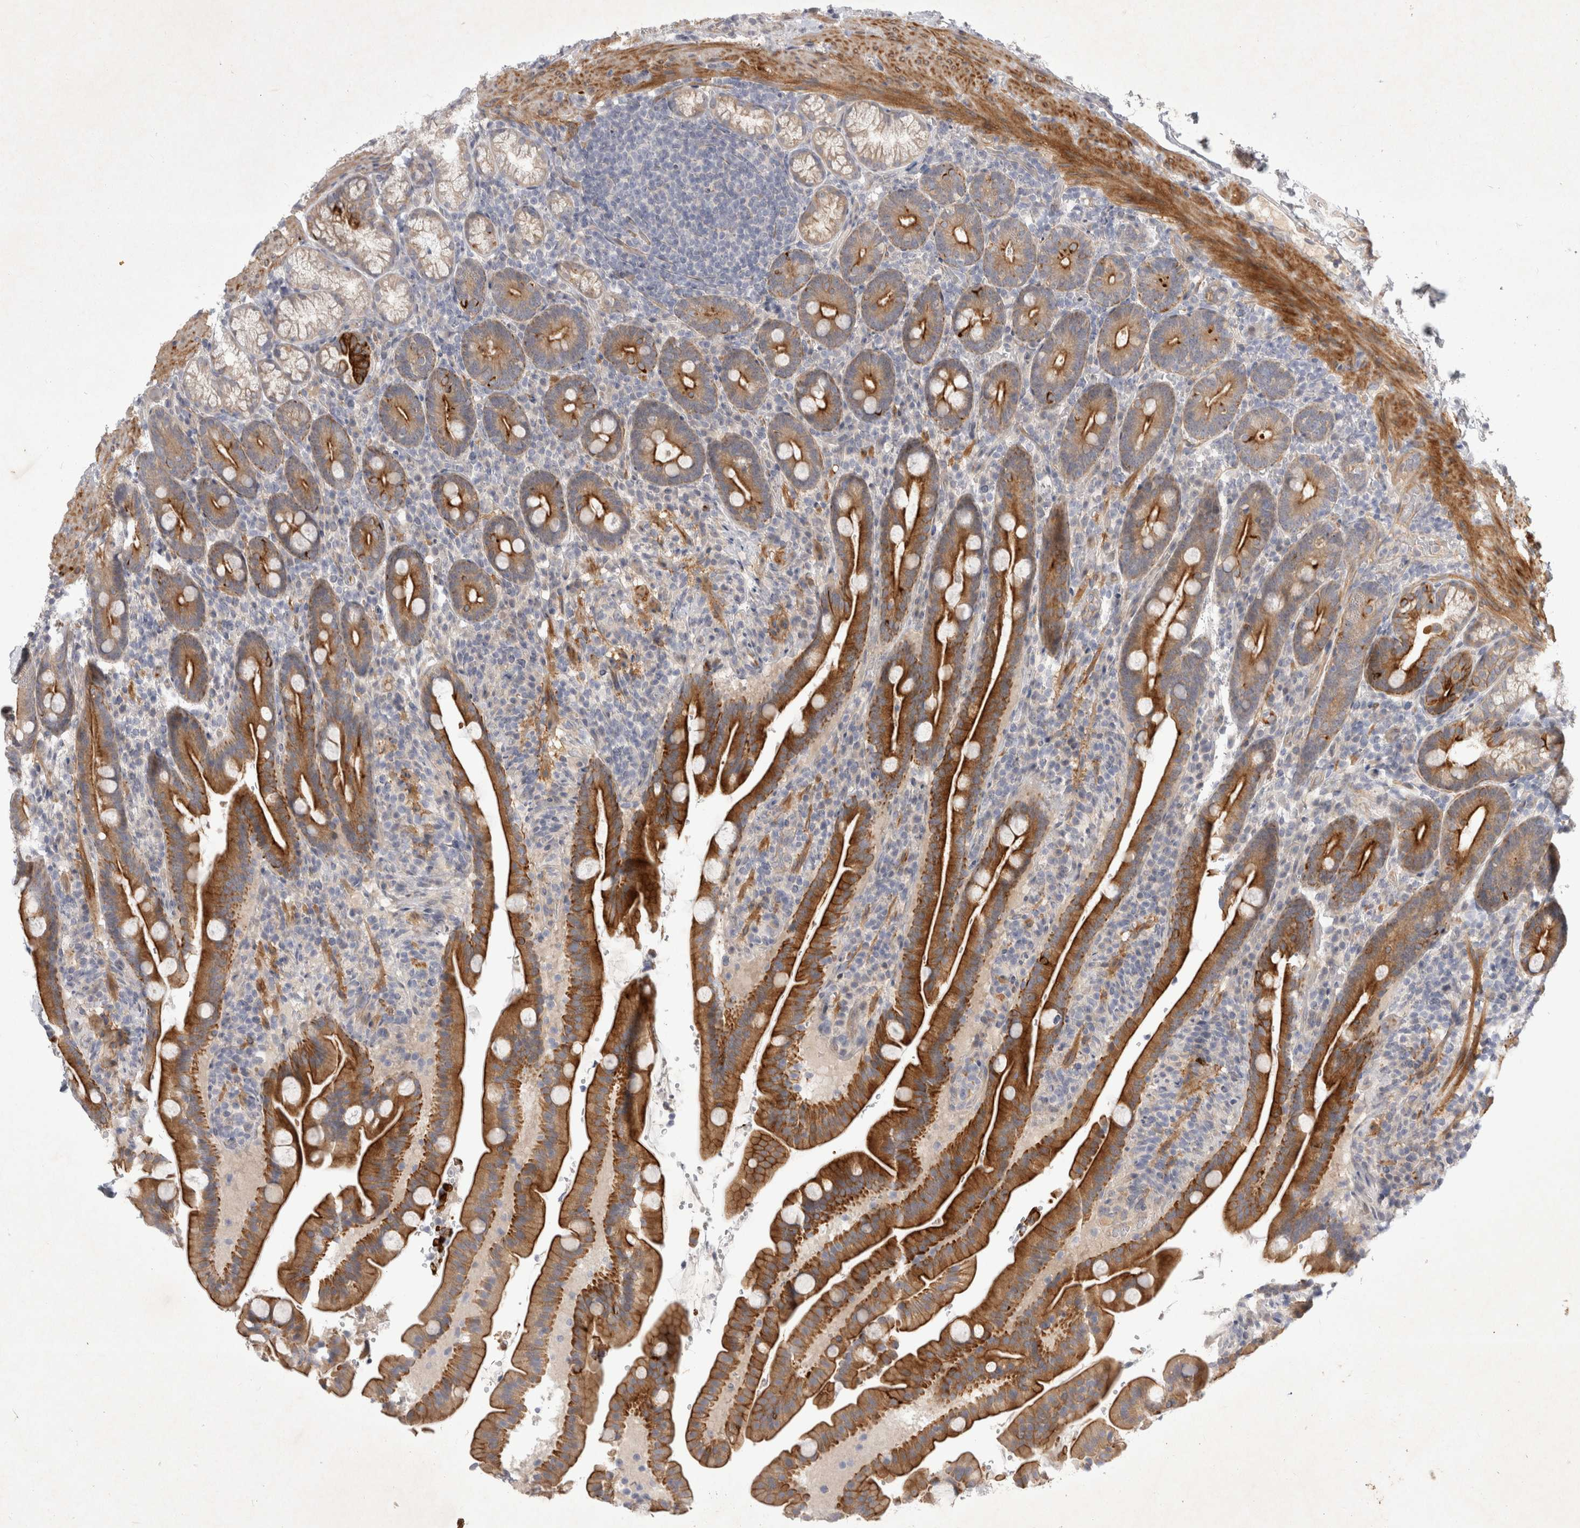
{"staining": {"intensity": "strong", "quantity": ">75%", "location": "cytoplasmic/membranous"}, "tissue": "duodenum", "cell_type": "Glandular cells", "image_type": "normal", "snomed": [{"axis": "morphology", "description": "Normal tissue, NOS"}, {"axis": "topography", "description": "Duodenum"}], "caption": "A high-resolution image shows IHC staining of benign duodenum, which demonstrates strong cytoplasmic/membranous staining in approximately >75% of glandular cells. (Brightfield microscopy of DAB IHC at high magnification).", "gene": "BZW2", "patient": {"sex": "male", "age": 54}}